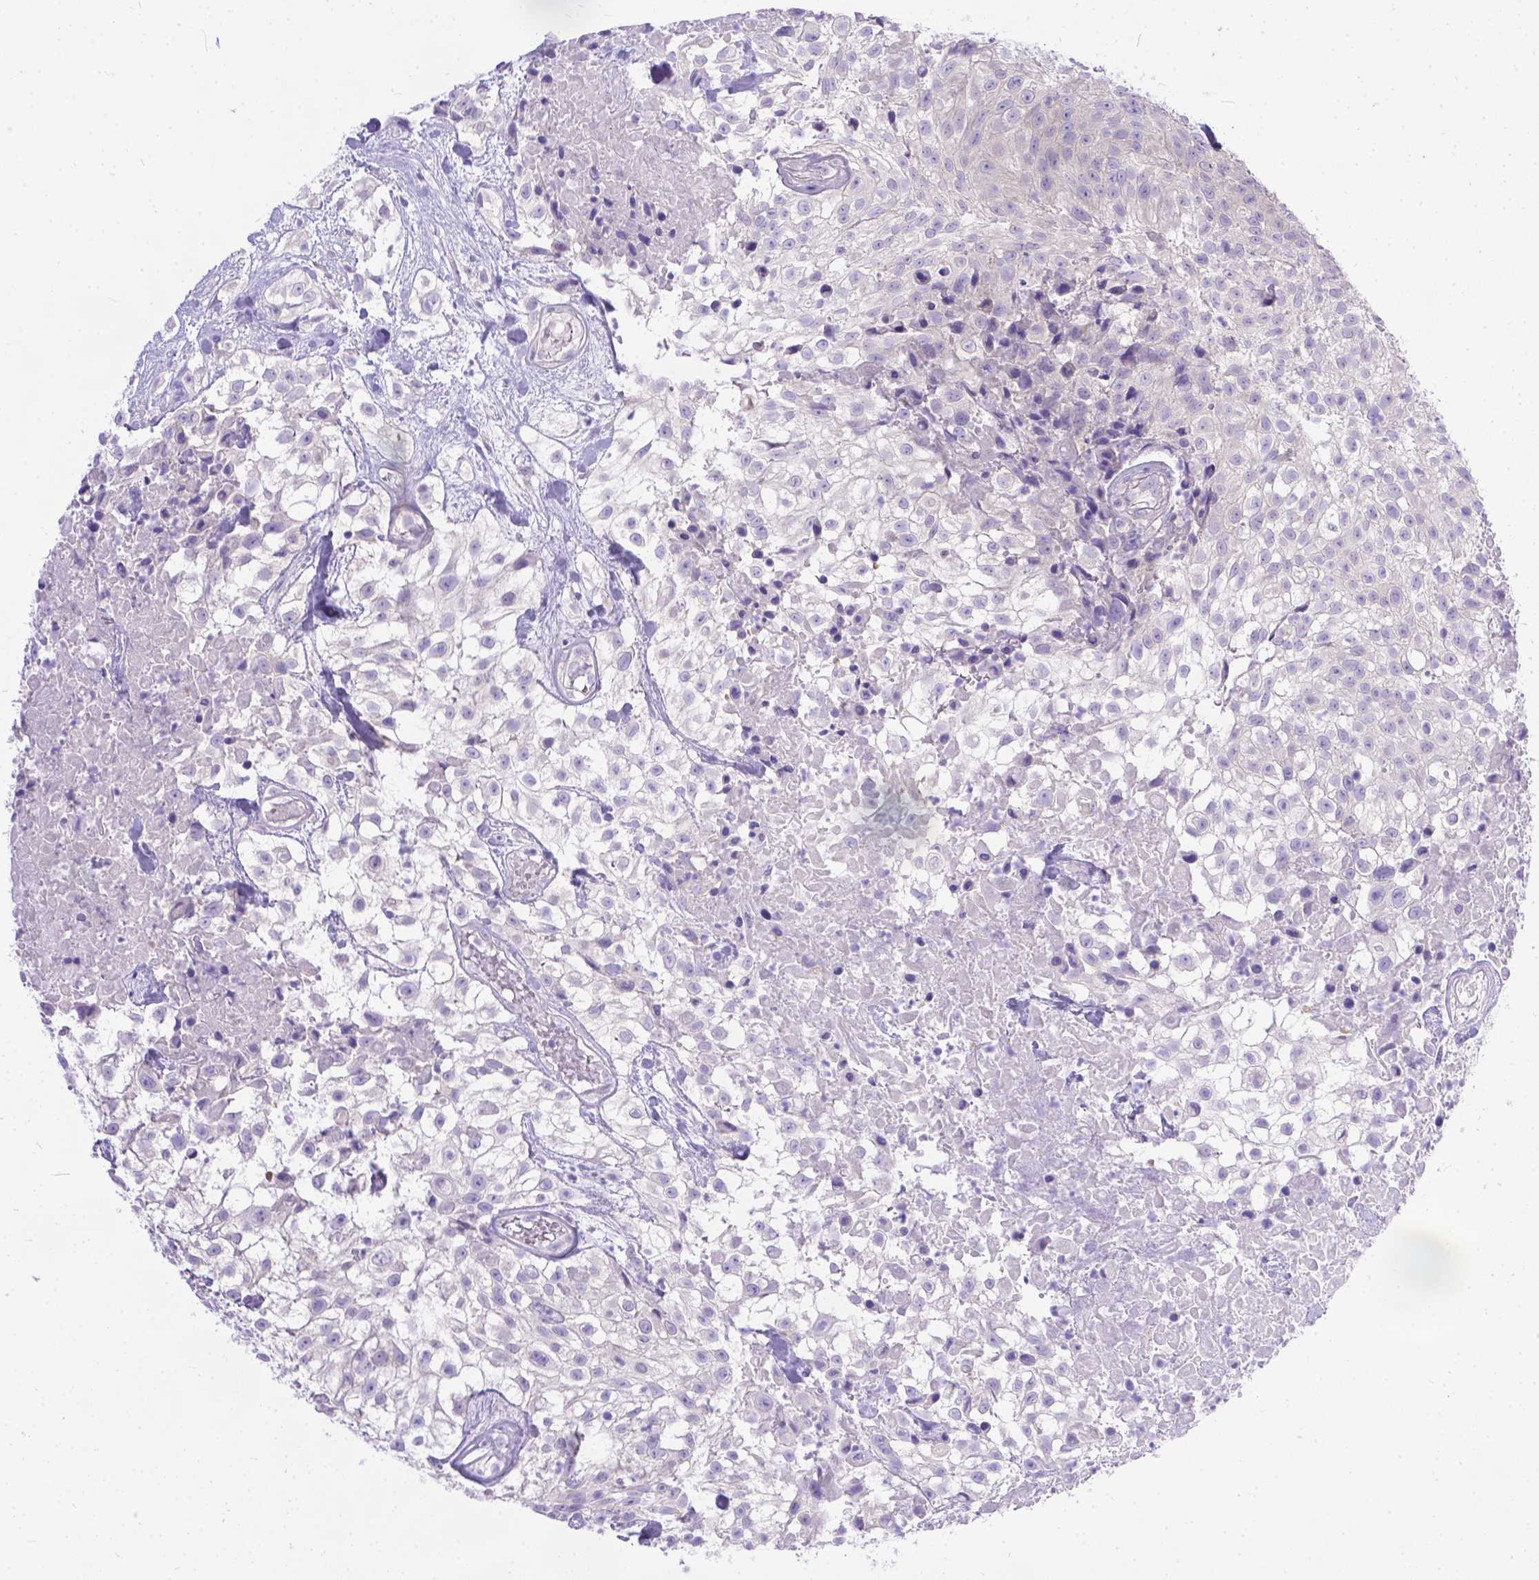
{"staining": {"intensity": "negative", "quantity": "none", "location": "none"}, "tissue": "urothelial cancer", "cell_type": "Tumor cells", "image_type": "cancer", "snomed": [{"axis": "morphology", "description": "Urothelial carcinoma, High grade"}, {"axis": "topography", "description": "Urinary bladder"}], "caption": "Tumor cells show no significant protein positivity in urothelial carcinoma (high-grade). (DAB (3,3'-diaminobenzidine) IHC with hematoxylin counter stain).", "gene": "TTLL6", "patient": {"sex": "male", "age": 56}}